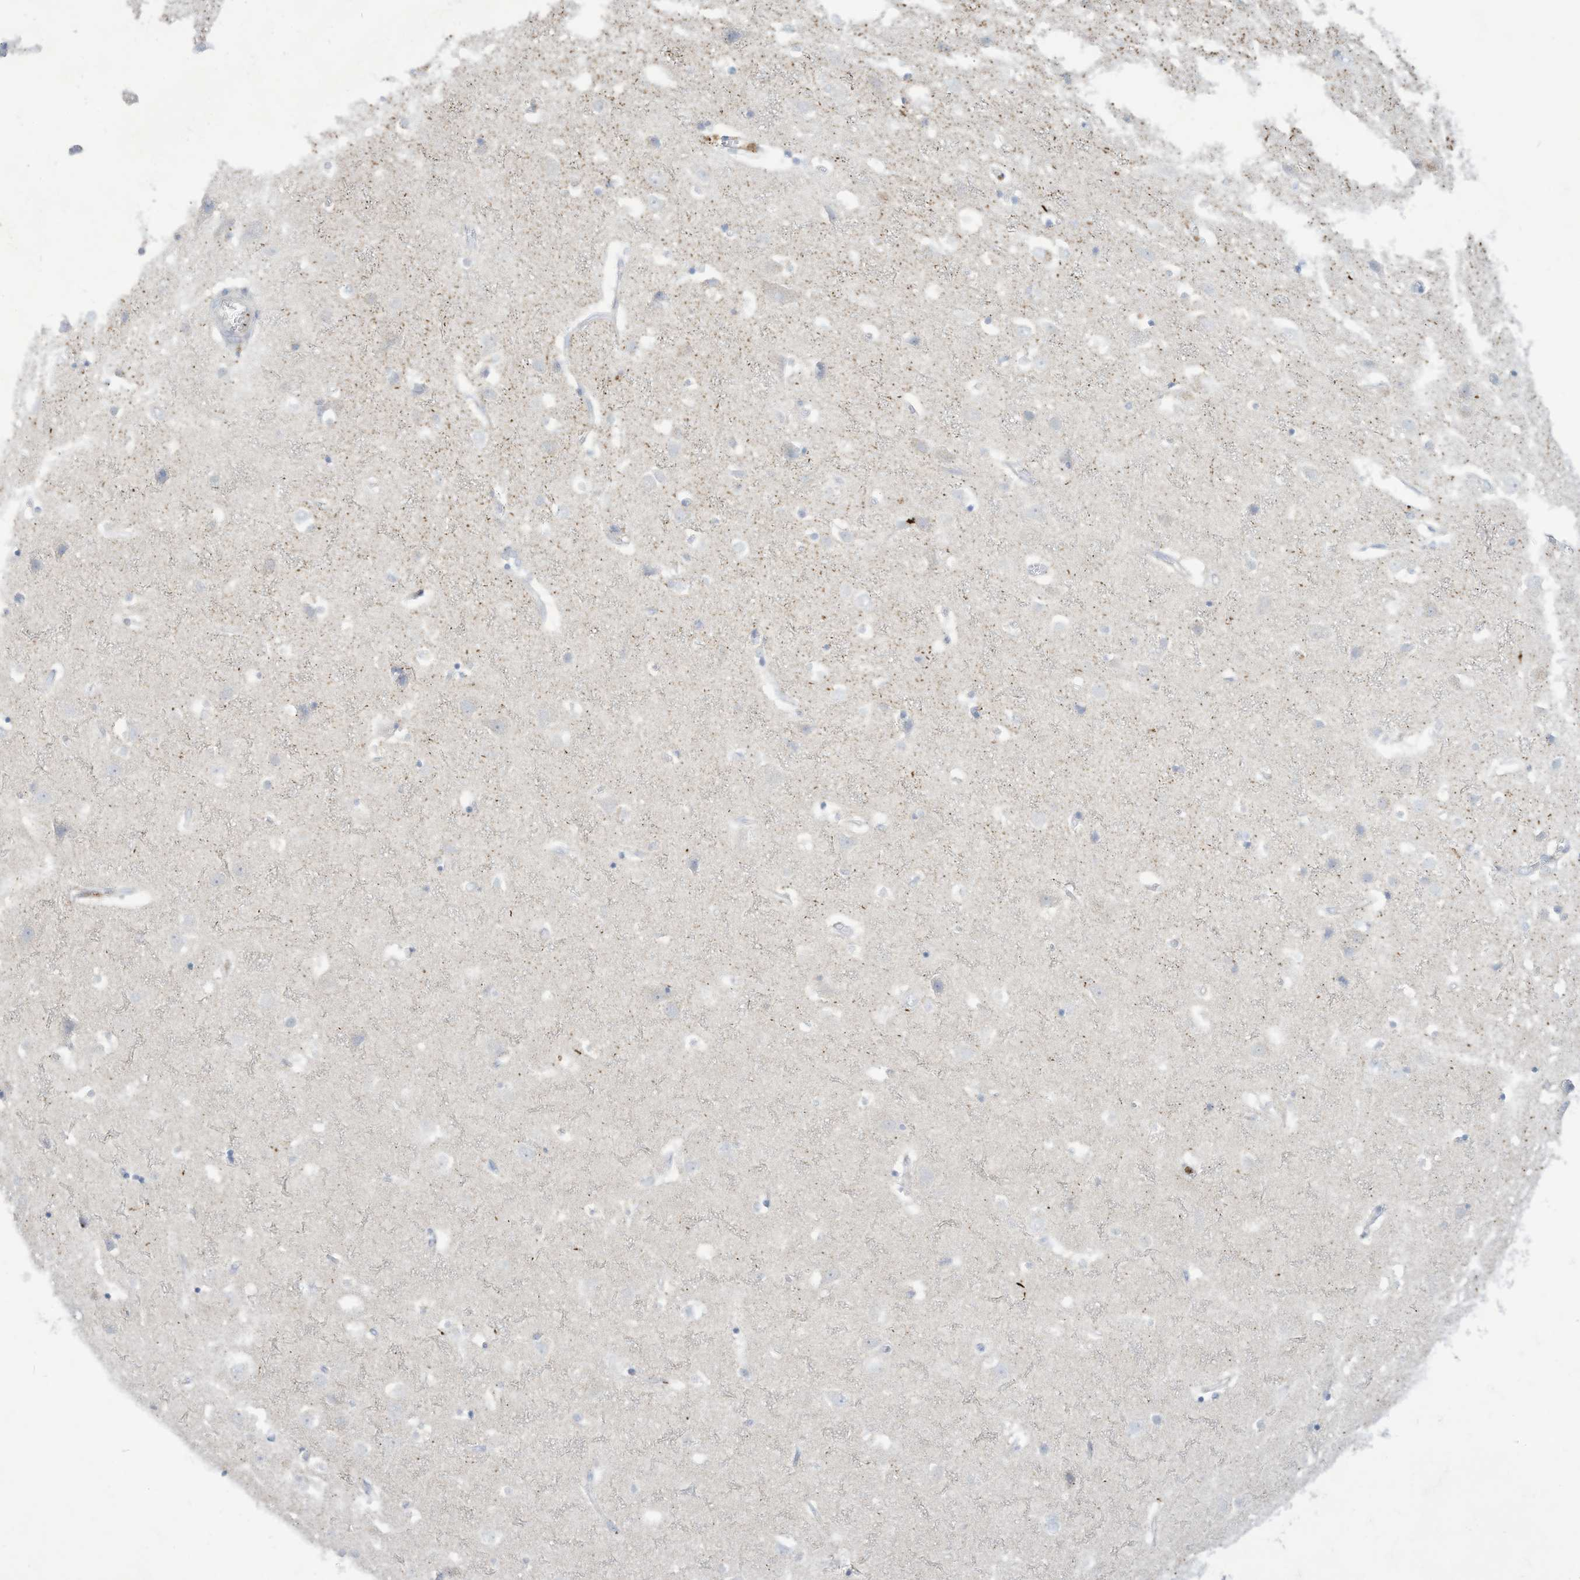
{"staining": {"intensity": "negative", "quantity": "none", "location": "none"}, "tissue": "cerebral cortex", "cell_type": "Endothelial cells", "image_type": "normal", "snomed": [{"axis": "morphology", "description": "Normal tissue, NOS"}, {"axis": "topography", "description": "Cerebral cortex"}], "caption": "This is an immunohistochemistry micrograph of benign cerebral cortex. There is no positivity in endothelial cells.", "gene": "THNSL2", "patient": {"sex": "male", "age": 54}}